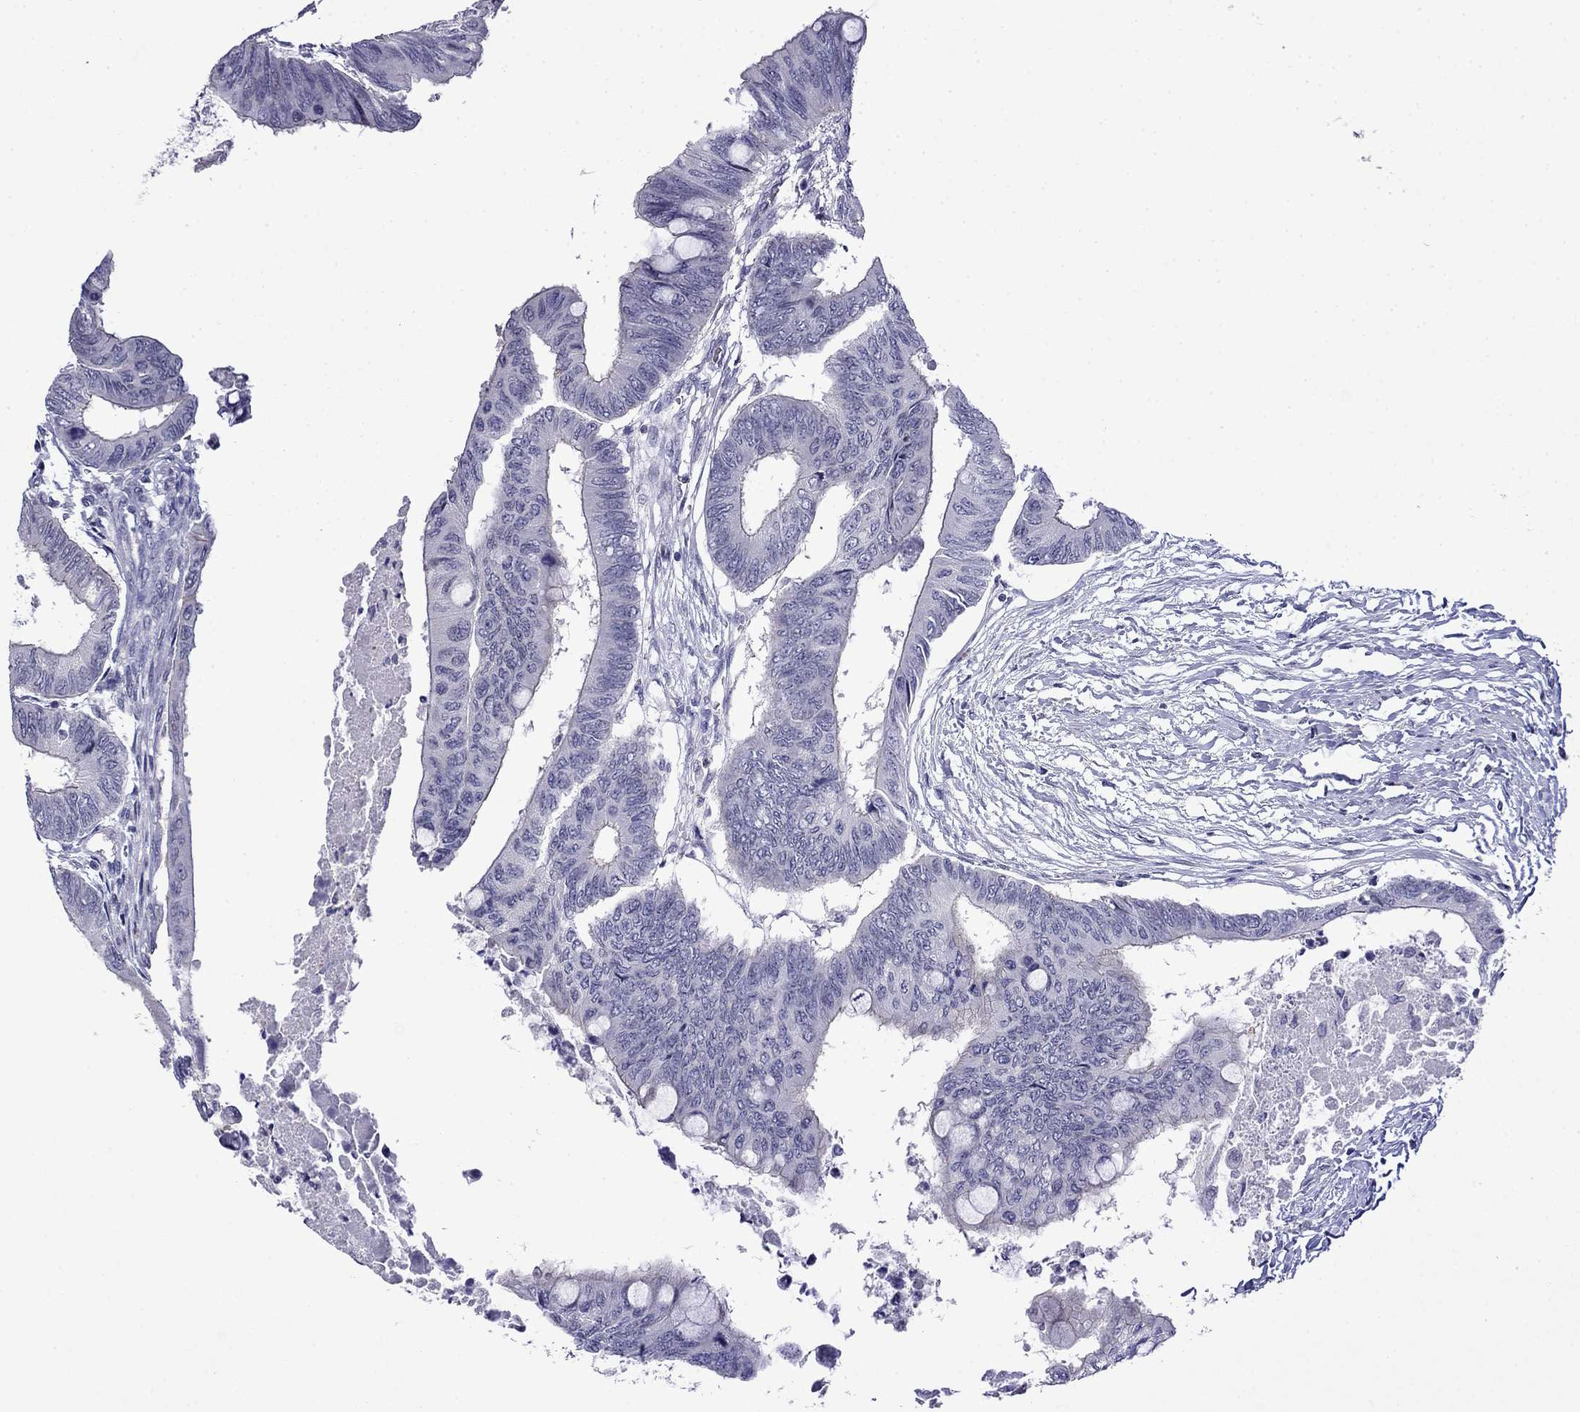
{"staining": {"intensity": "negative", "quantity": "none", "location": "none"}, "tissue": "colorectal cancer", "cell_type": "Tumor cells", "image_type": "cancer", "snomed": [{"axis": "morphology", "description": "Normal tissue, NOS"}, {"axis": "morphology", "description": "Adenocarcinoma, NOS"}, {"axis": "topography", "description": "Rectum"}, {"axis": "topography", "description": "Peripheral nerve tissue"}], "caption": "Immunohistochemistry histopathology image of neoplastic tissue: adenocarcinoma (colorectal) stained with DAB (3,3'-diaminobenzidine) shows no significant protein staining in tumor cells.", "gene": "PRR18", "patient": {"sex": "male", "age": 92}}